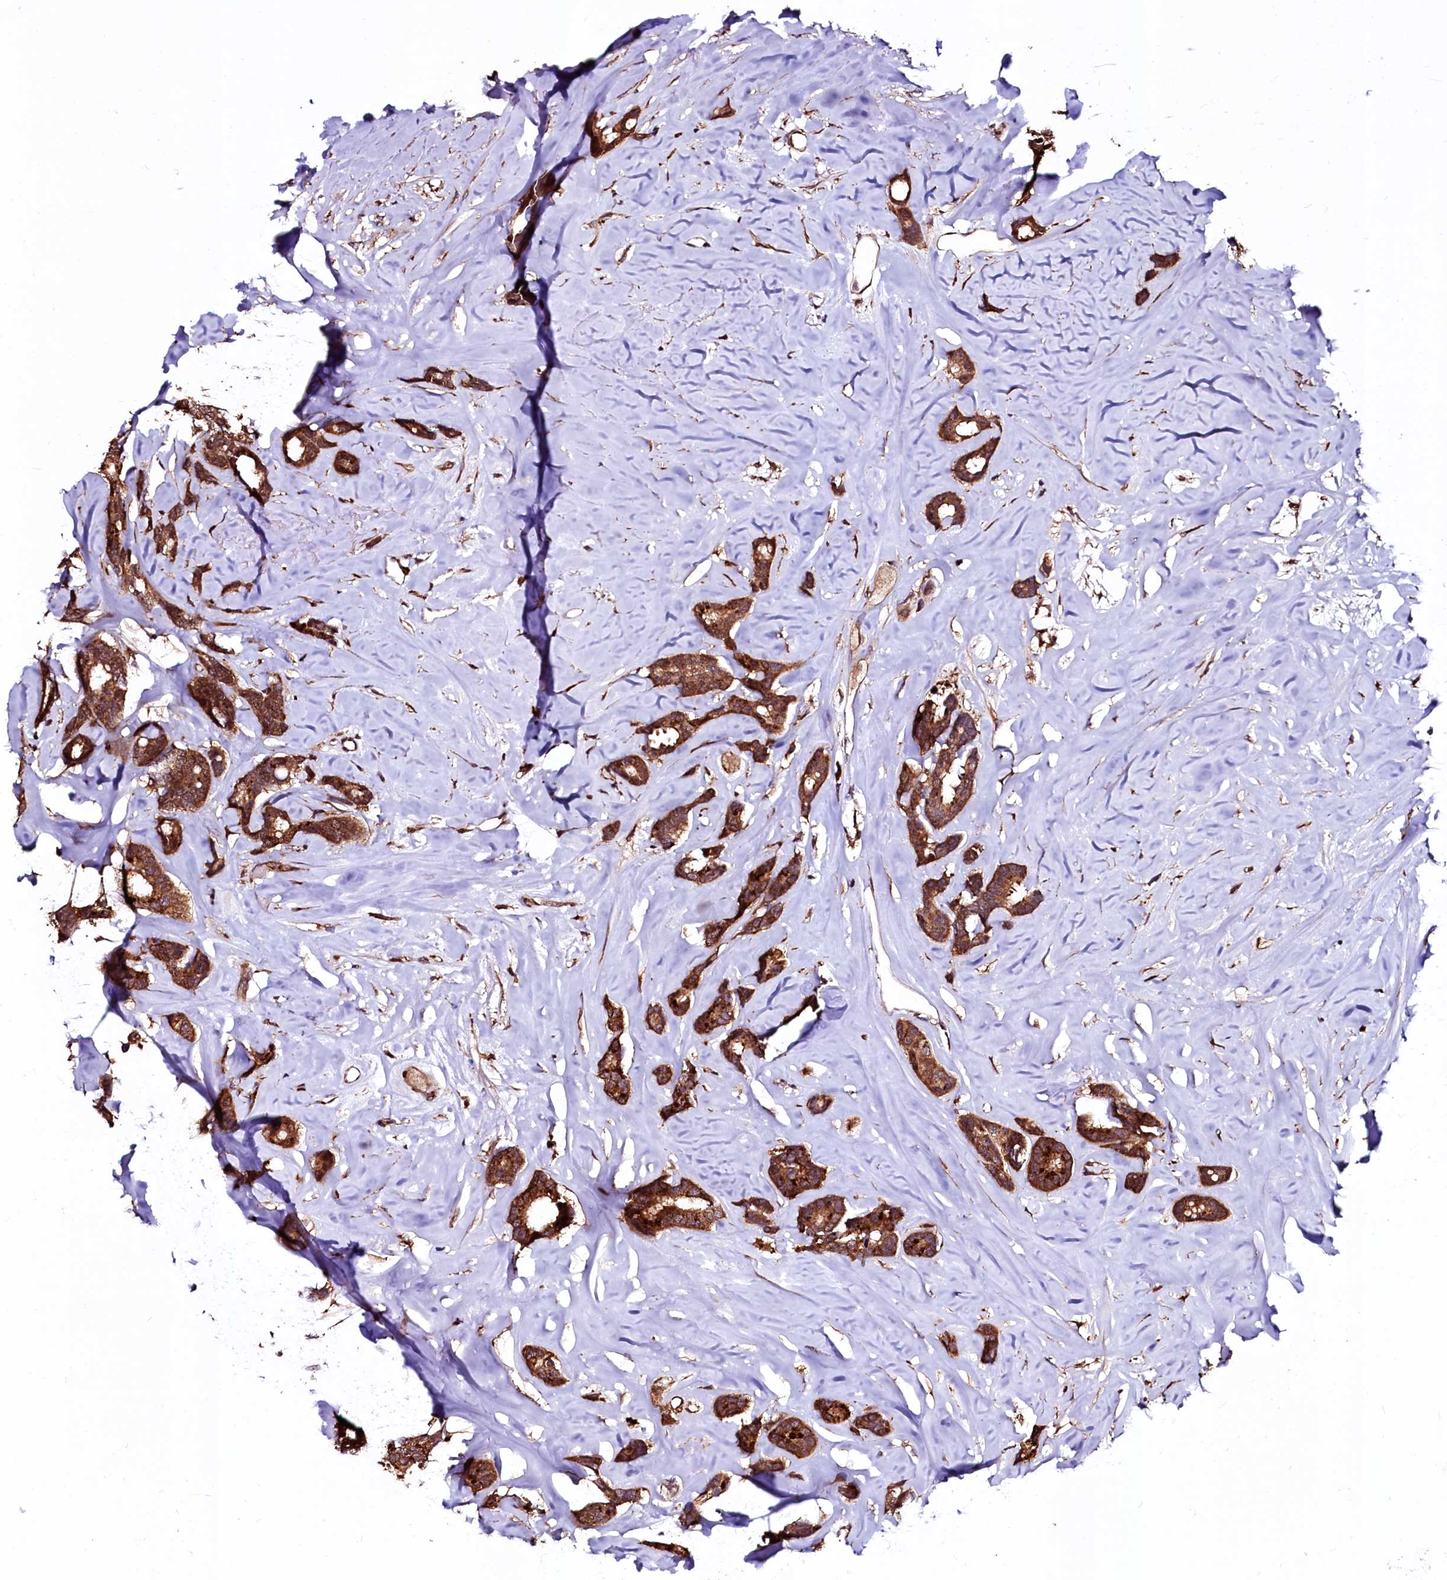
{"staining": {"intensity": "strong", "quantity": ">75%", "location": "cytoplasmic/membranous"}, "tissue": "breast cancer", "cell_type": "Tumor cells", "image_type": "cancer", "snomed": [{"axis": "morphology", "description": "Duct carcinoma"}, {"axis": "topography", "description": "Breast"}], "caption": "This histopathology image exhibits immunohistochemistry (IHC) staining of human breast cancer, with high strong cytoplasmic/membranous expression in approximately >75% of tumor cells.", "gene": "N4BP1", "patient": {"sex": "female", "age": 87}}